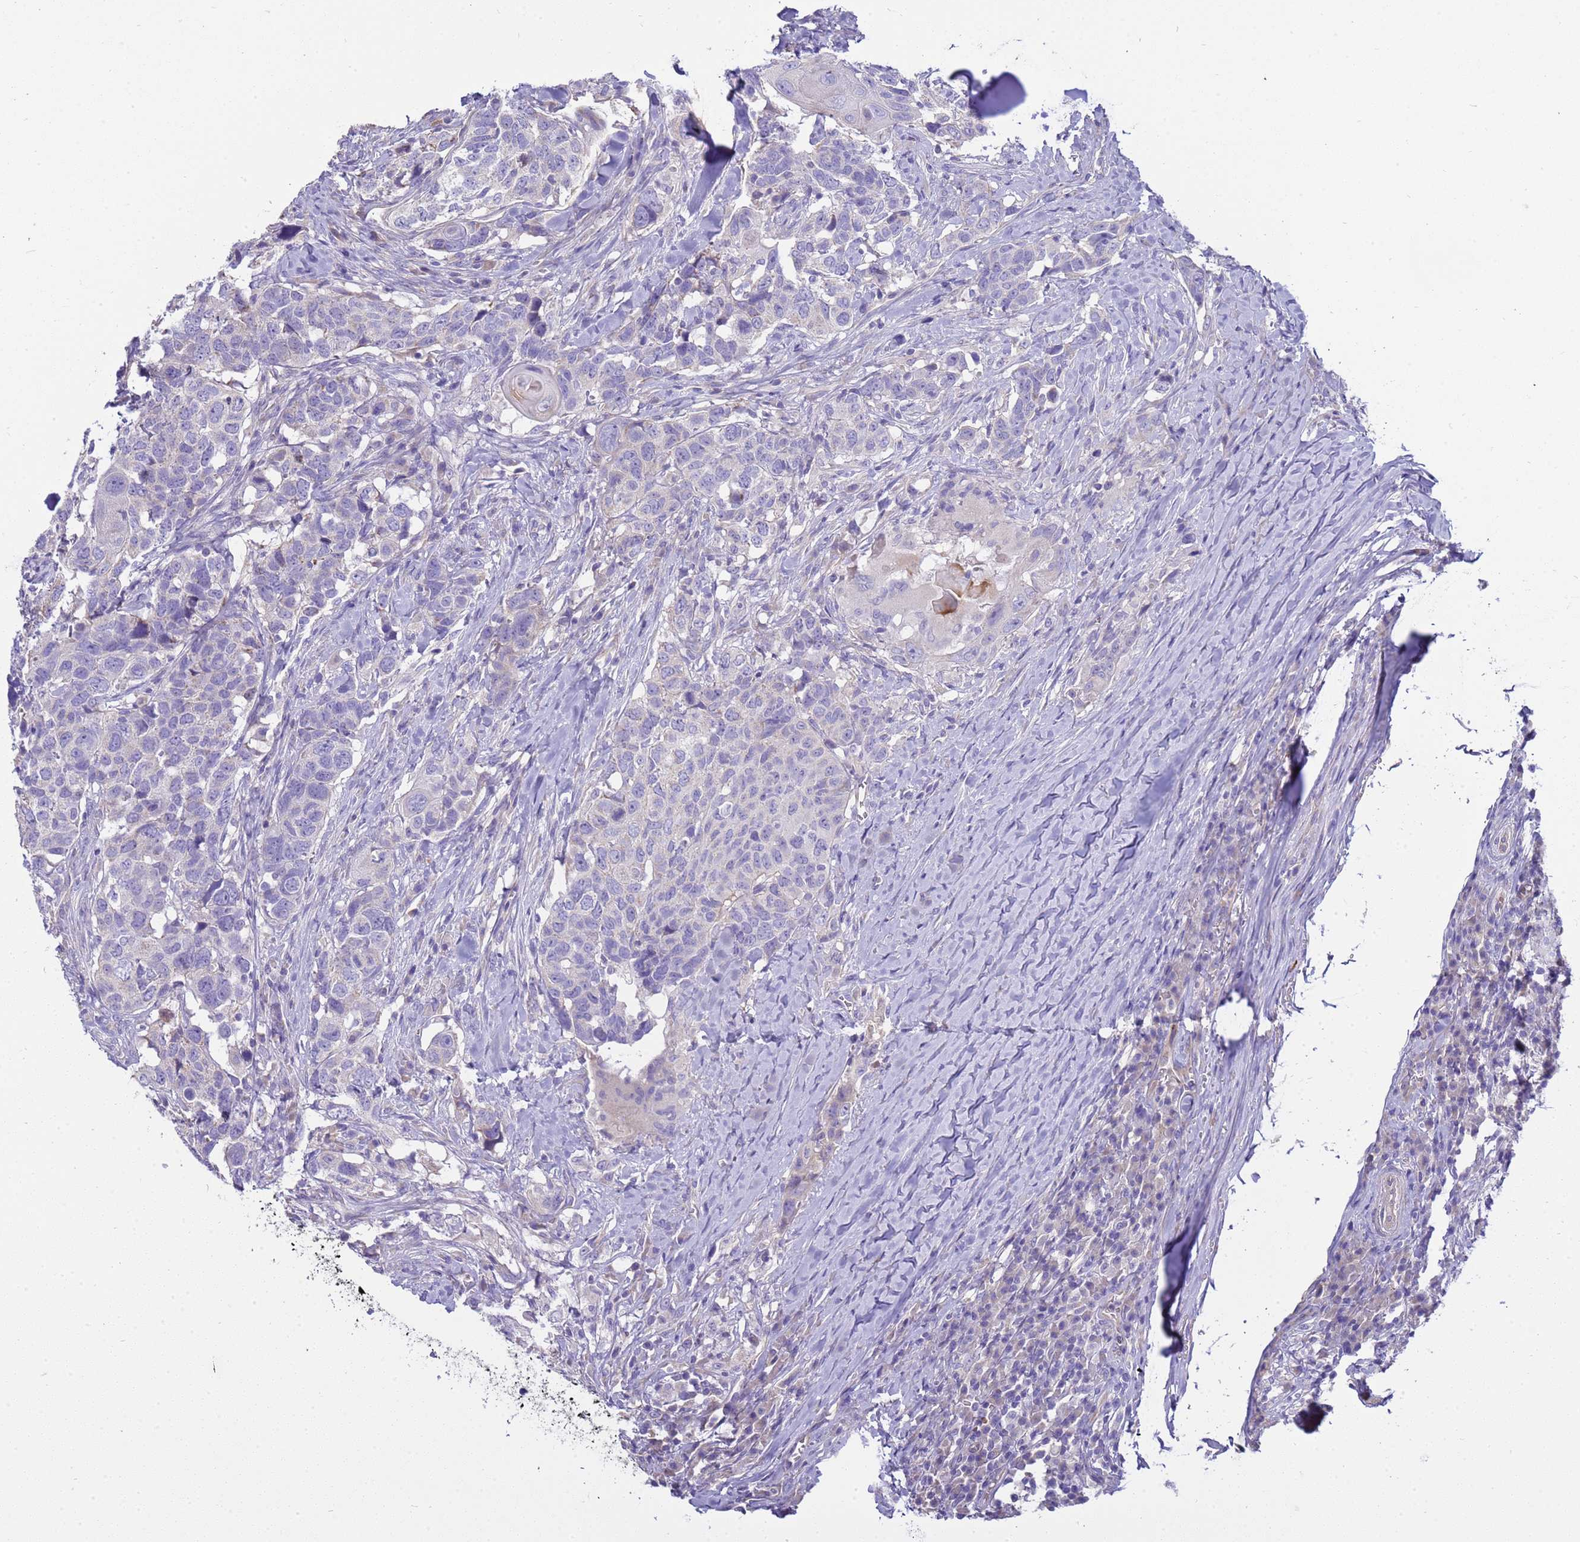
{"staining": {"intensity": "negative", "quantity": "none", "location": "none"}, "tissue": "head and neck cancer", "cell_type": "Tumor cells", "image_type": "cancer", "snomed": [{"axis": "morphology", "description": "Normal tissue, NOS"}, {"axis": "morphology", "description": "Squamous cell carcinoma, NOS"}, {"axis": "topography", "description": "Skeletal muscle"}, {"axis": "topography", "description": "Vascular tissue"}, {"axis": "topography", "description": "Peripheral nerve tissue"}, {"axis": "topography", "description": "Head-Neck"}], "caption": "Human head and neck cancer (squamous cell carcinoma) stained for a protein using immunohistochemistry exhibits no staining in tumor cells.", "gene": "RIPPLY2", "patient": {"sex": "male", "age": 66}}